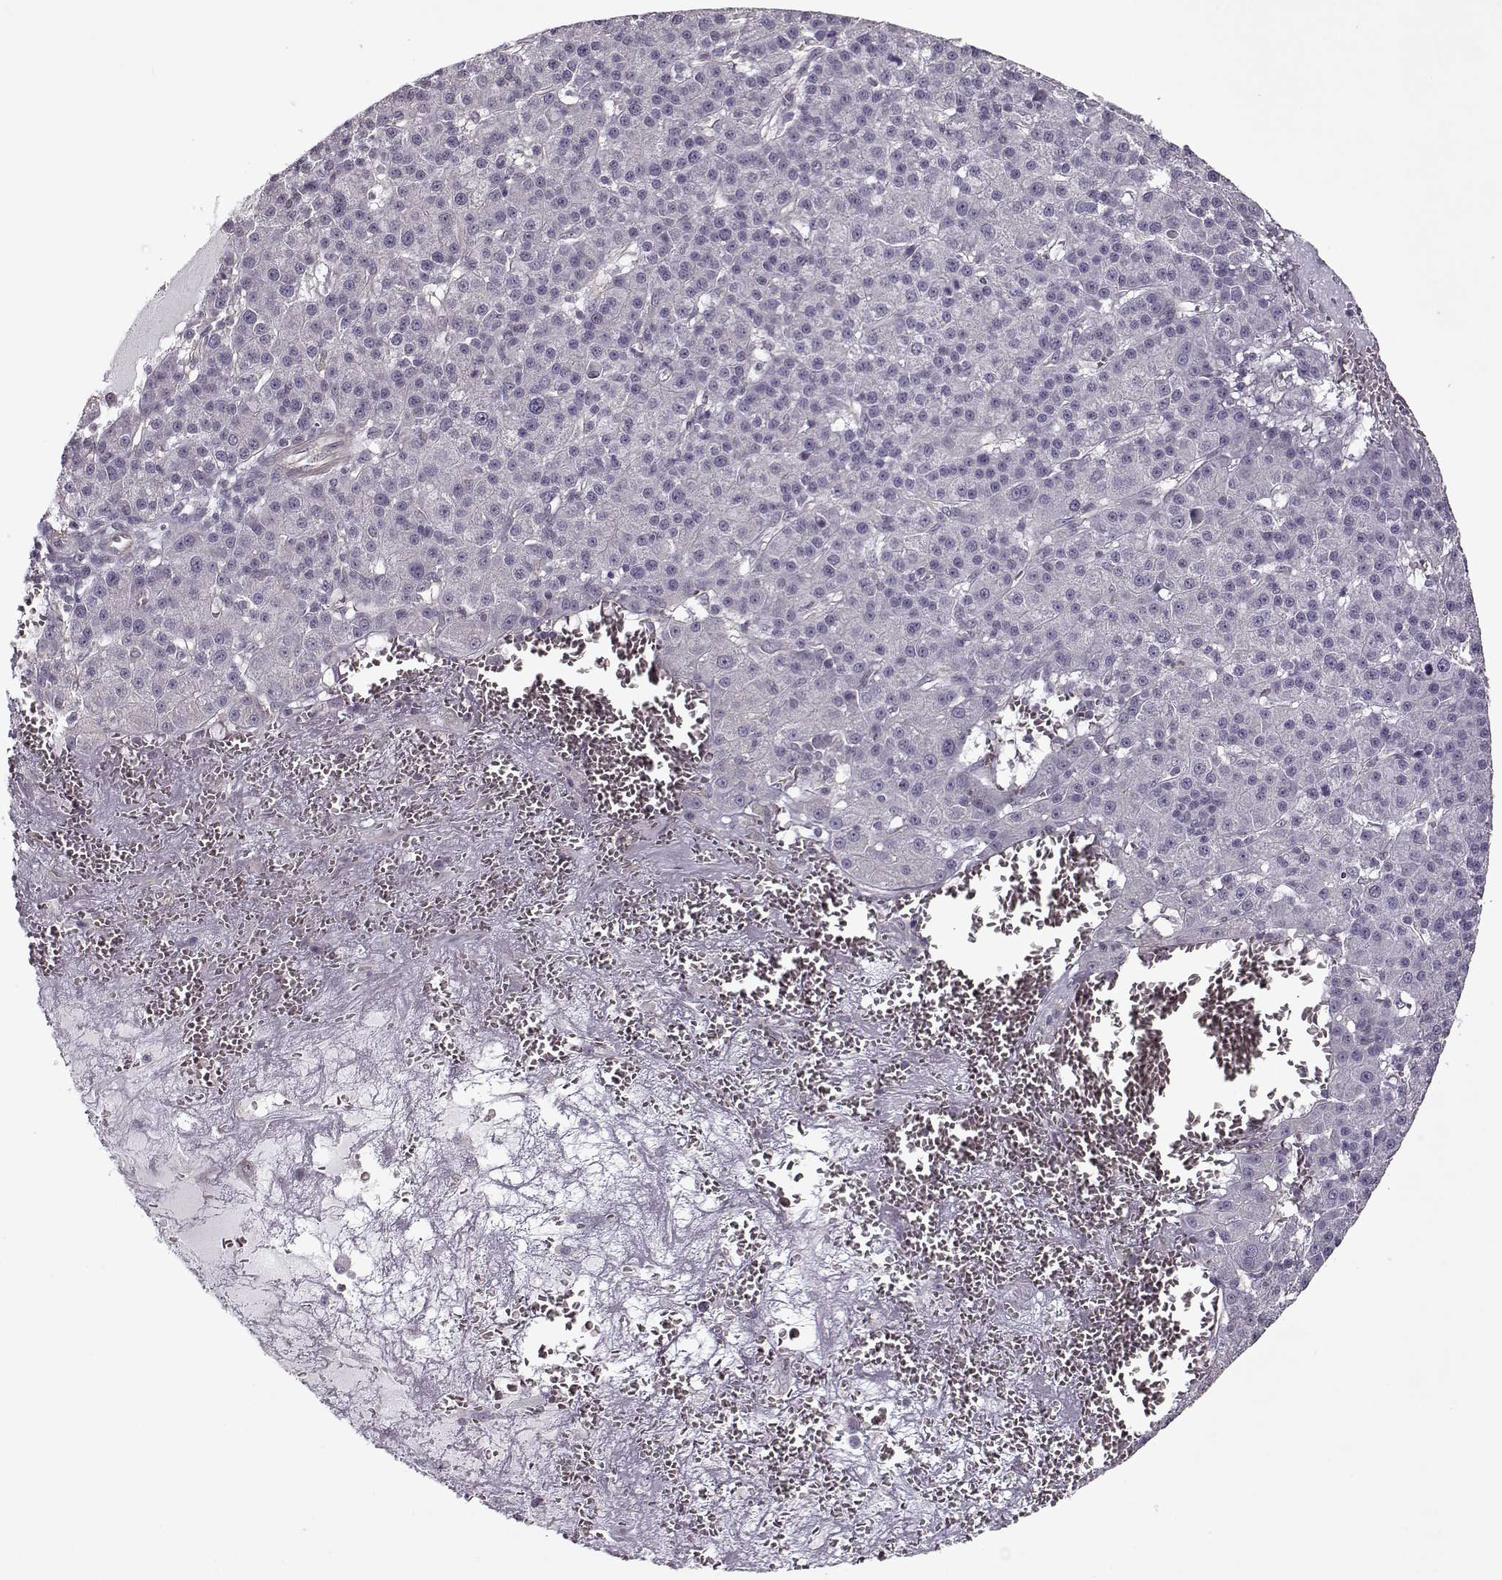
{"staining": {"intensity": "negative", "quantity": "none", "location": "none"}, "tissue": "liver cancer", "cell_type": "Tumor cells", "image_type": "cancer", "snomed": [{"axis": "morphology", "description": "Carcinoma, Hepatocellular, NOS"}, {"axis": "topography", "description": "Liver"}], "caption": "Immunohistochemical staining of human liver cancer (hepatocellular carcinoma) displays no significant staining in tumor cells. (DAB (3,3'-diaminobenzidine) immunohistochemistry (IHC) visualized using brightfield microscopy, high magnification).", "gene": "KRT9", "patient": {"sex": "female", "age": 60}}